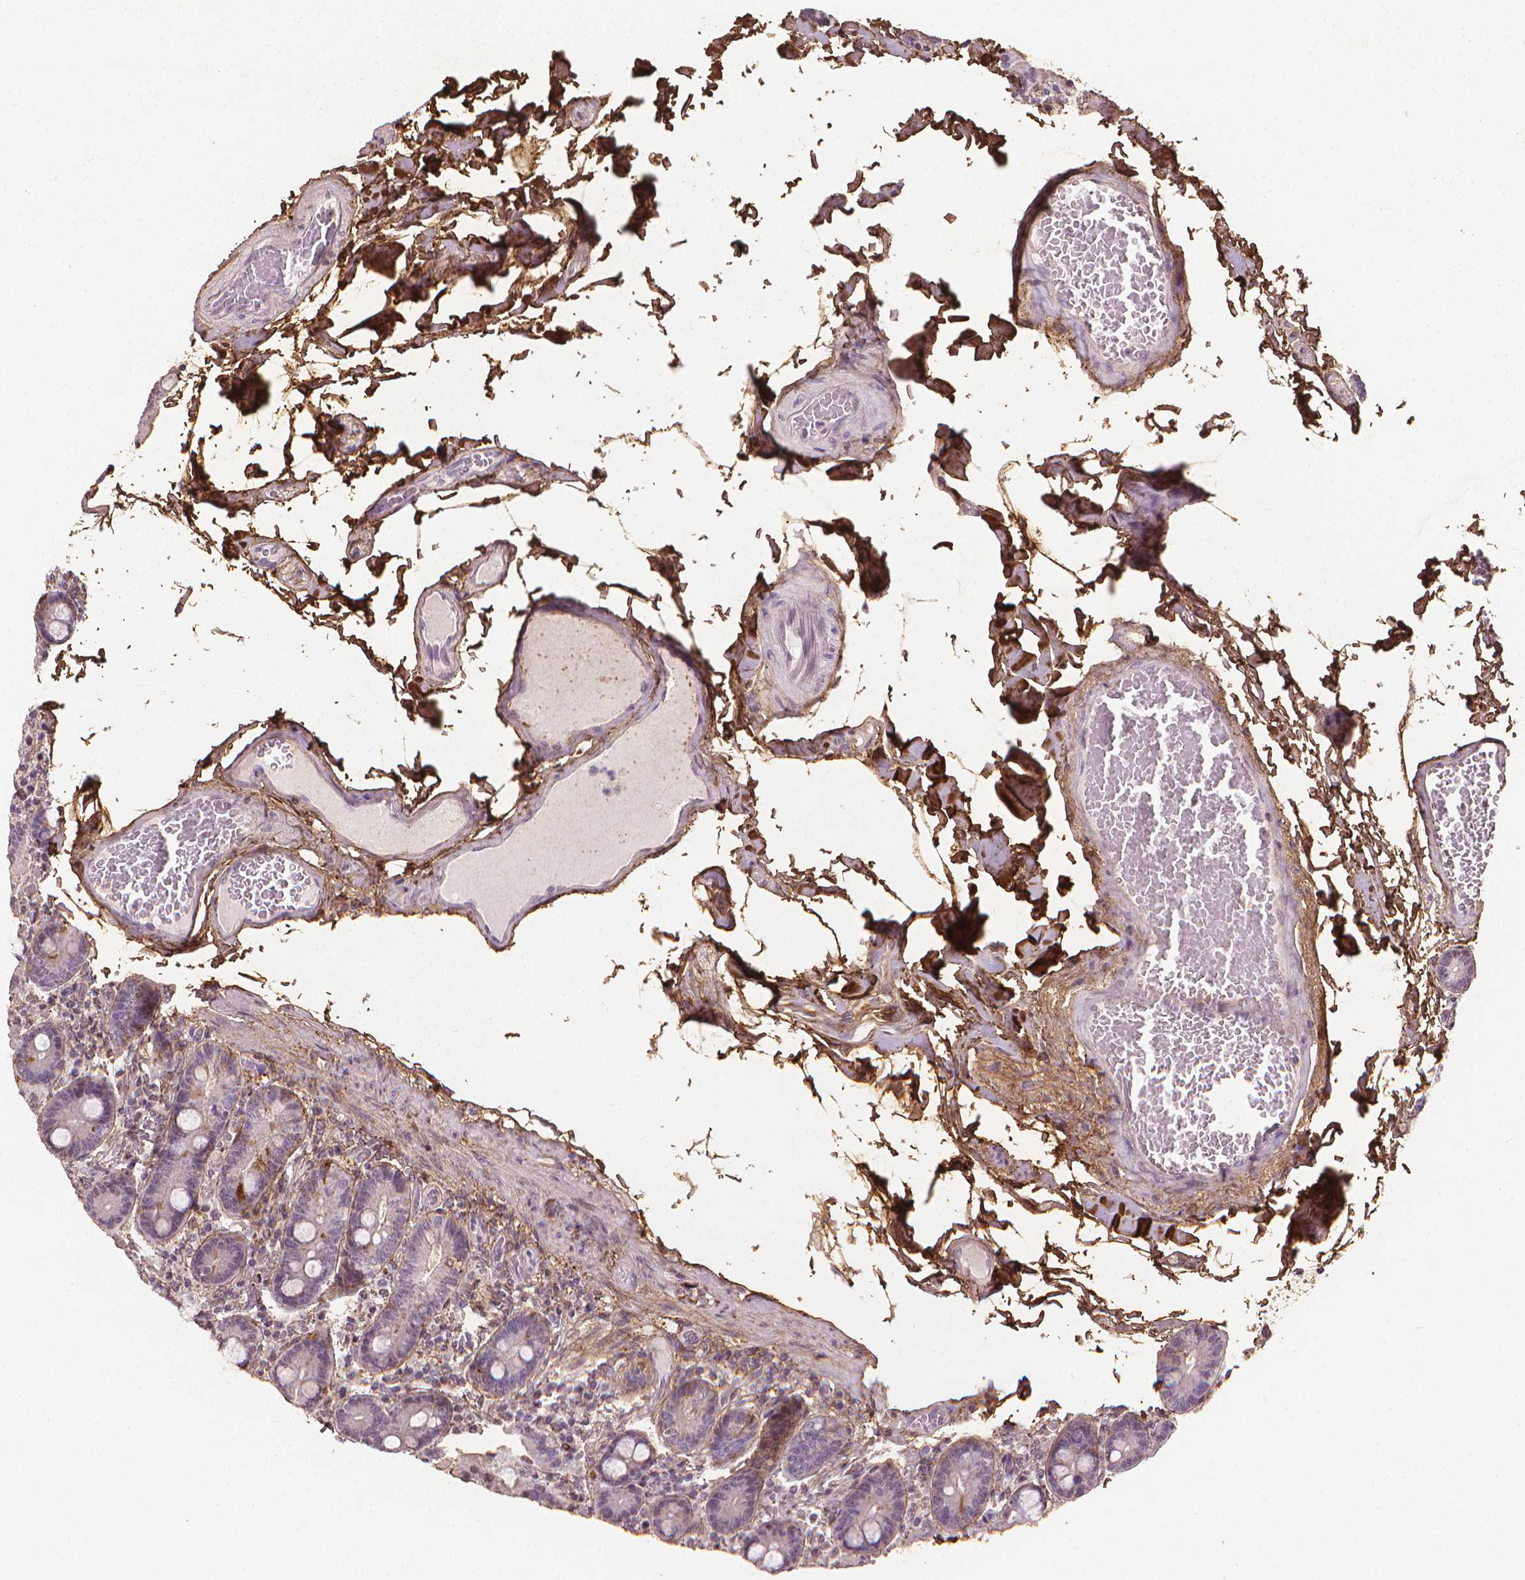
{"staining": {"intensity": "moderate", "quantity": "<25%", "location": "cytoplasmic/membranous"}, "tissue": "duodenum", "cell_type": "Glandular cells", "image_type": "normal", "snomed": [{"axis": "morphology", "description": "Normal tissue, NOS"}, {"axis": "topography", "description": "Duodenum"}], "caption": "The micrograph shows immunohistochemical staining of unremarkable duodenum. There is moderate cytoplasmic/membranous staining is appreciated in approximately <25% of glandular cells. (brown staining indicates protein expression, while blue staining denotes nuclei).", "gene": "DCN", "patient": {"sex": "female", "age": 62}}